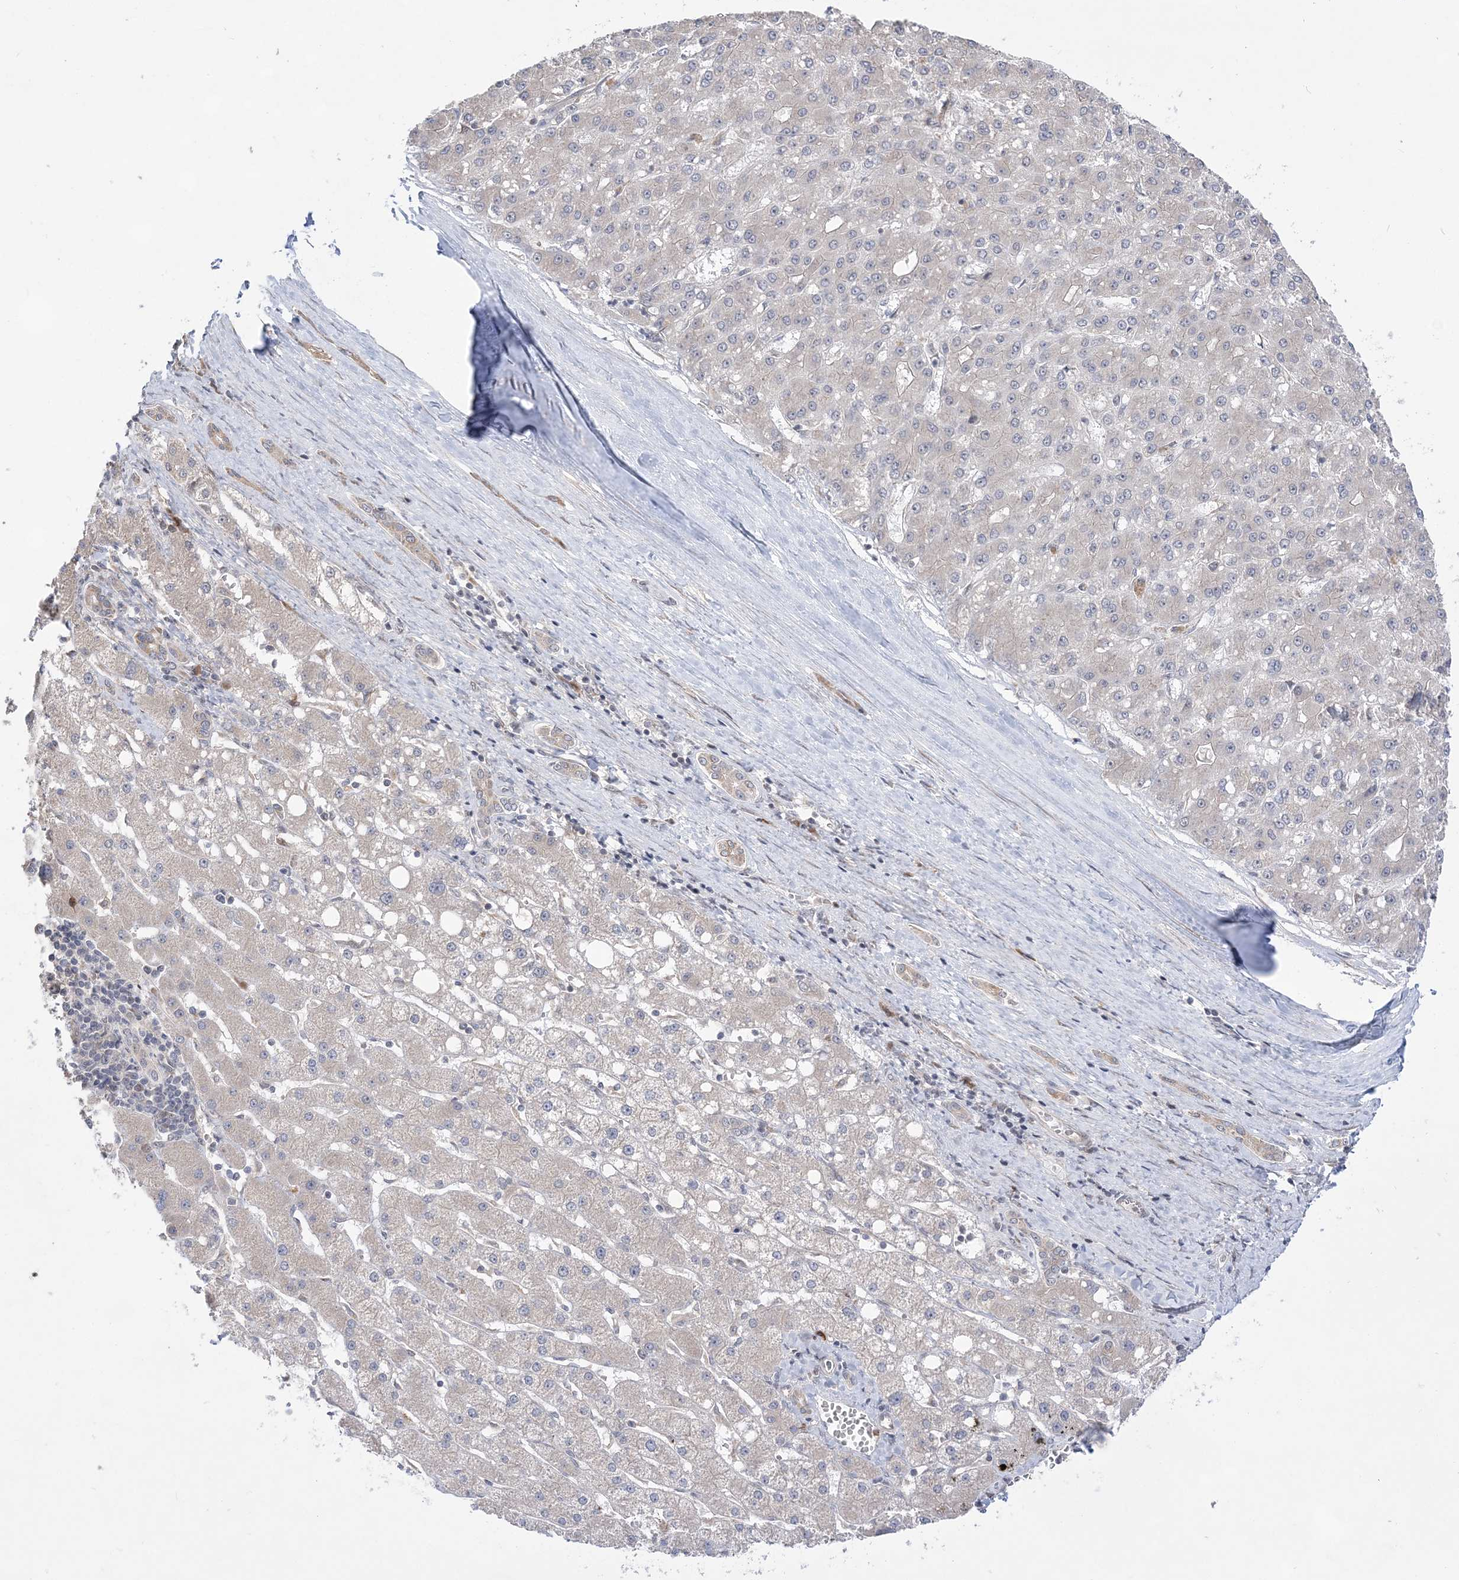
{"staining": {"intensity": "negative", "quantity": "none", "location": "none"}, "tissue": "liver cancer", "cell_type": "Tumor cells", "image_type": "cancer", "snomed": [{"axis": "morphology", "description": "Carcinoma, Hepatocellular, NOS"}, {"axis": "topography", "description": "Liver"}], "caption": "Immunohistochemical staining of human hepatocellular carcinoma (liver) exhibits no significant staining in tumor cells.", "gene": "ANAPC15", "patient": {"sex": "male", "age": 67}}